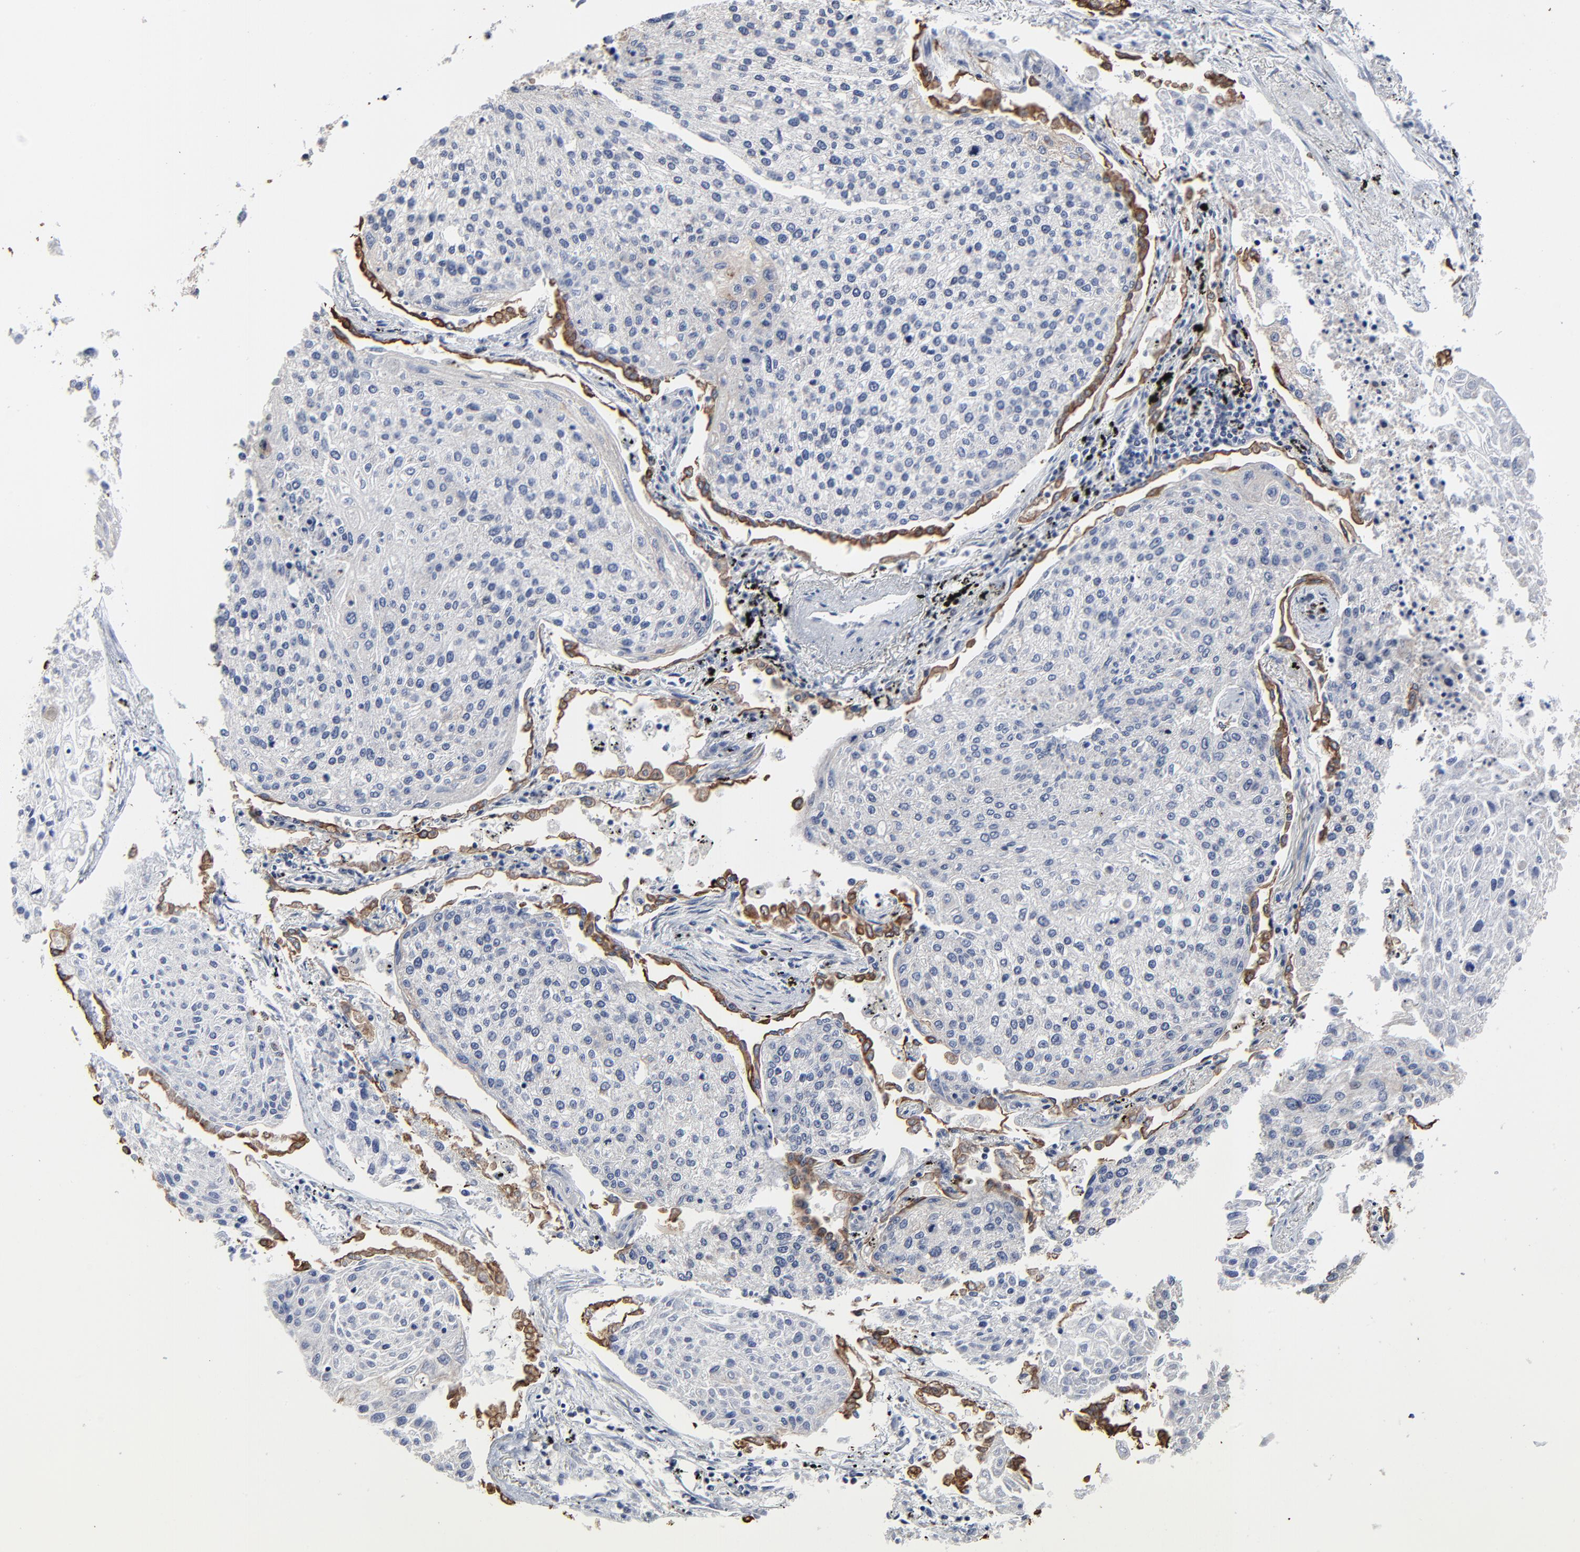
{"staining": {"intensity": "negative", "quantity": "none", "location": "none"}, "tissue": "lung cancer", "cell_type": "Tumor cells", "image_type": "cancer", "snomed": [{"axis": "morphology", "description": "Squamous cell carcinoma, NOS"}, {"axis": "topography", "description": "Lung"}], "caption": "This is an IHC micrograph of lung squamous cell carcinoma. There is no expression in tumor cells.", "gene": "LNX1", "patient": {"sex": "male", "age": 75}}